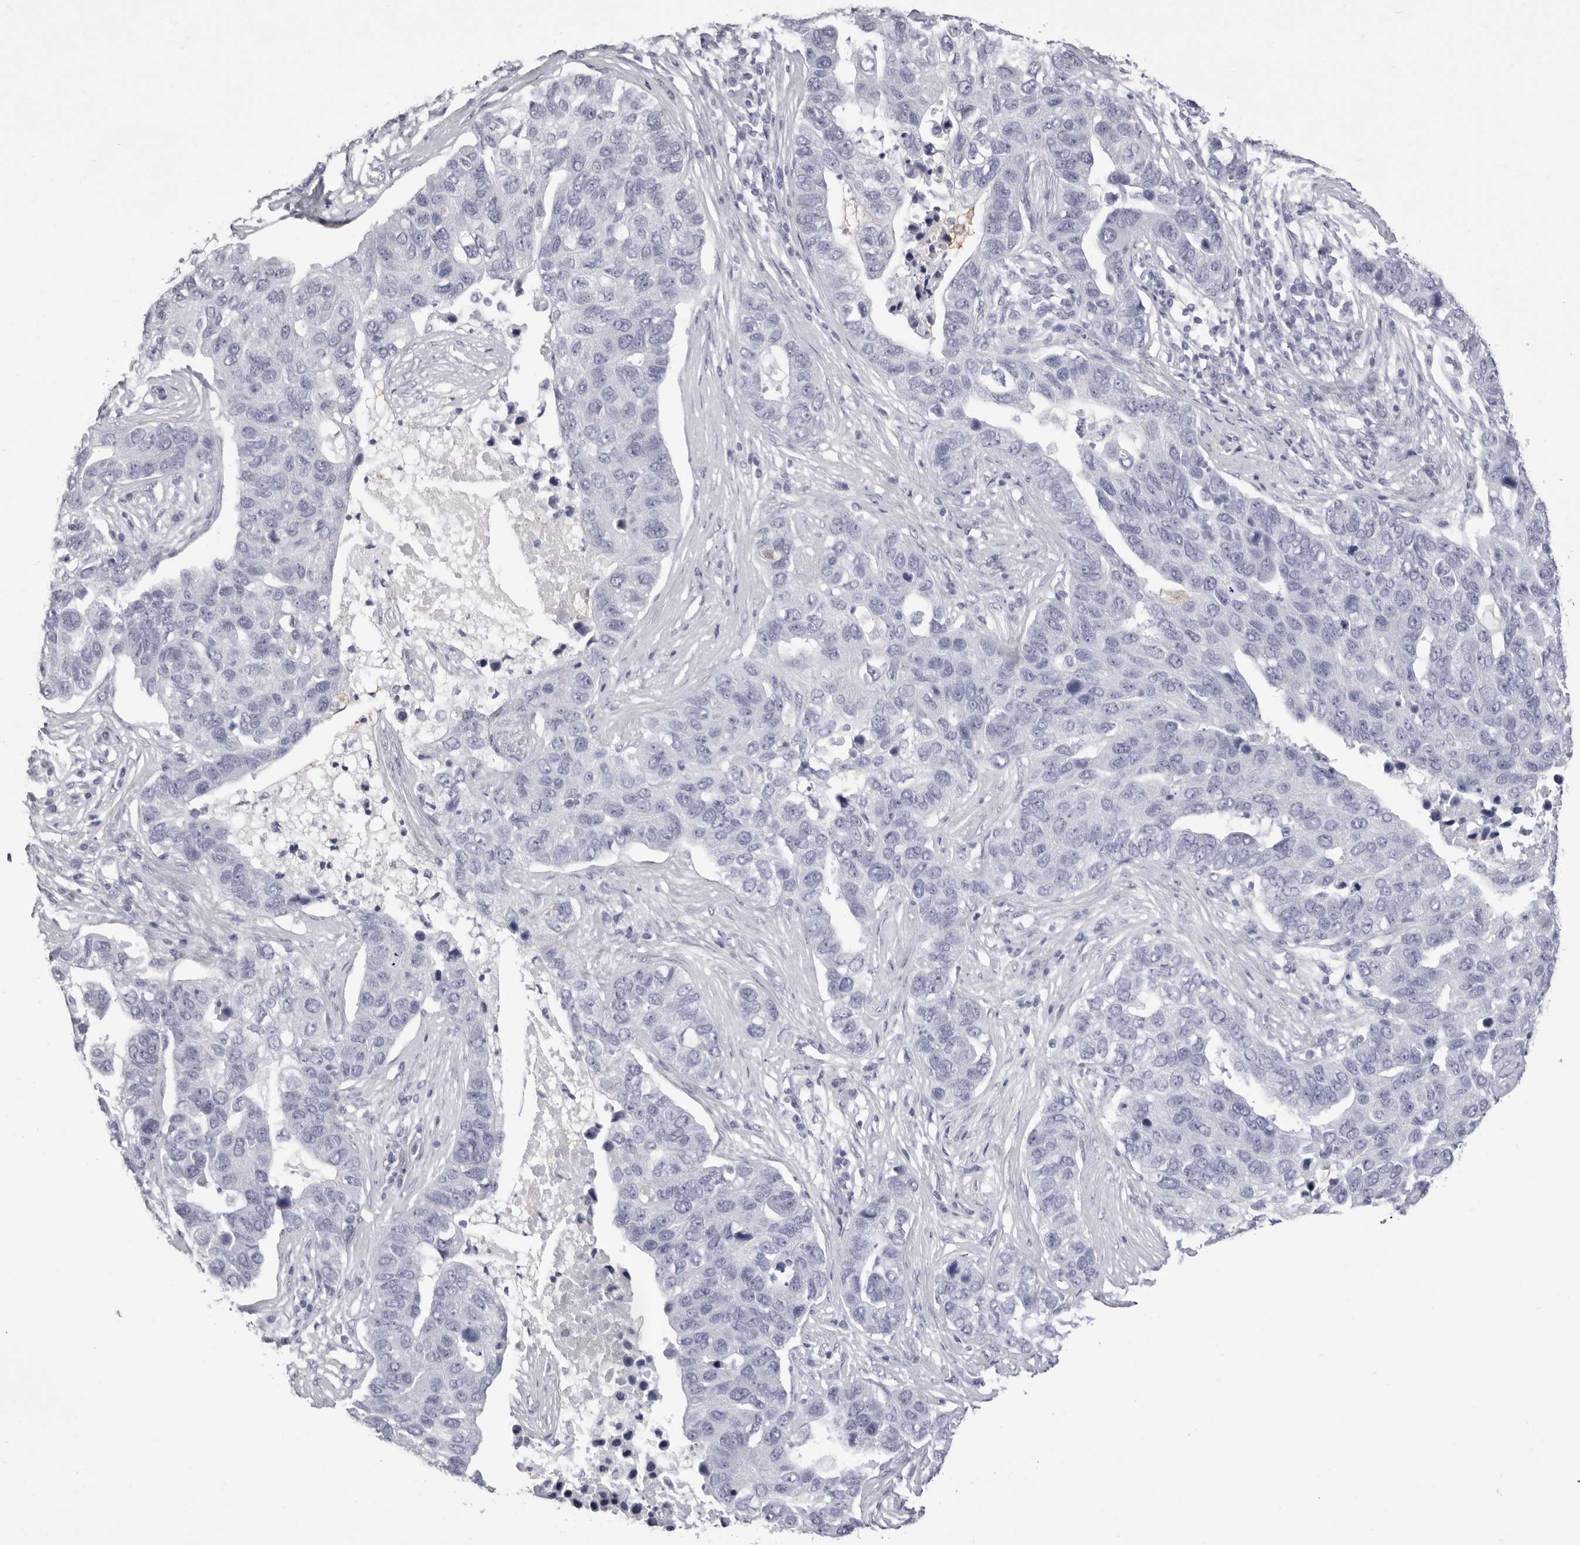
{"staining": {"intensity": "negative", "quantity": "none", "location": "none"}, "tissue": "pancreatic cancer", "cell_type": "Tumor cells", "image_type": "cancer", "snomed": [{"axis": "morphology", "description": "Adenocarcinoma, NOS"}, {"axis": "topography", "description": "Pancreas"}], "caption": "Immunohistochemistry histopathology image of pancreatic cancer (adenocarcinoma) stained for a protein (brown), which reveals no staining in tumor cells.", "gene": "LPO", "patient": {"sex": "female", "age": 61}}